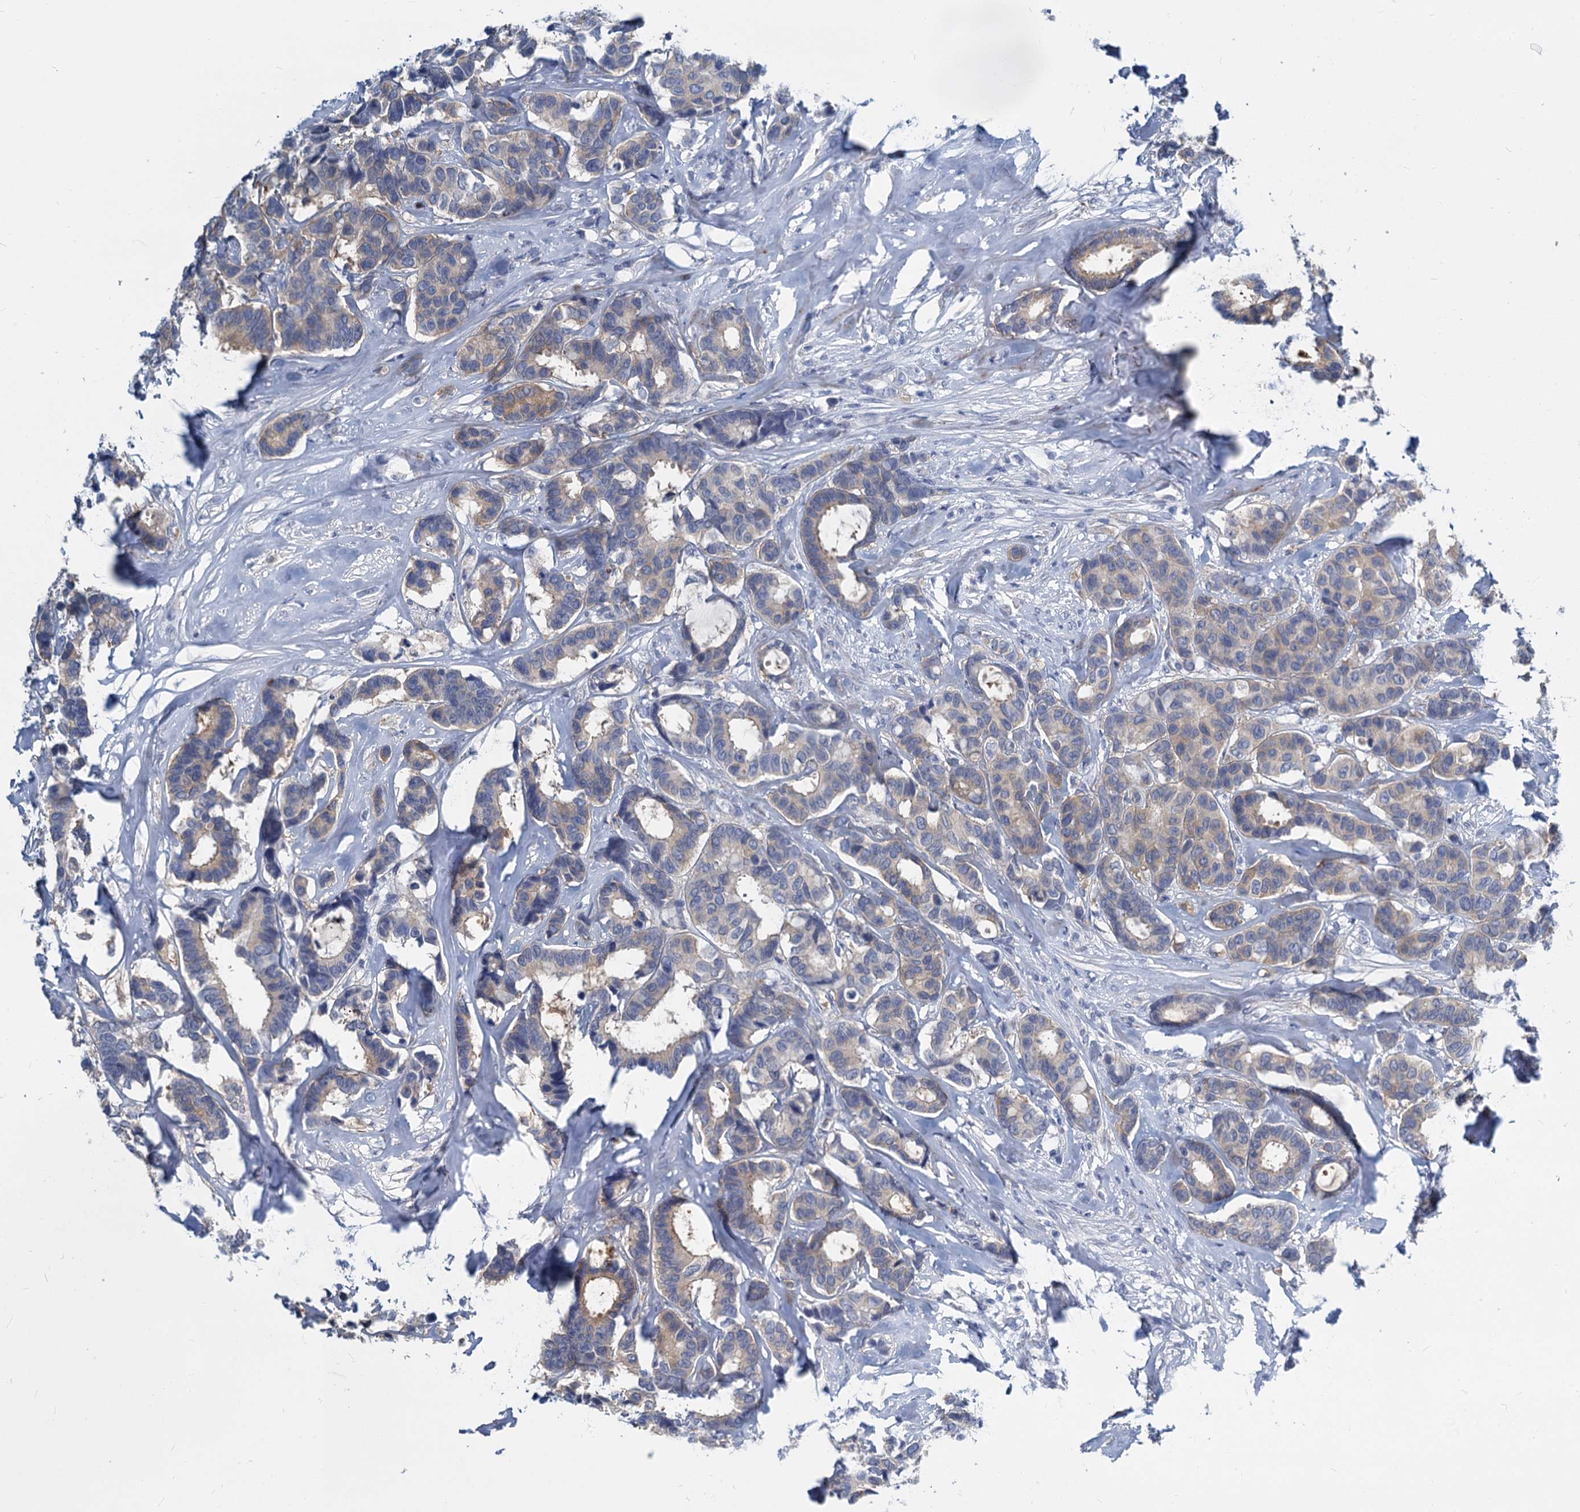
{"staining": {"intensity": "weak", "quantity": "25%-75%", "location": "cytoplasmic/membranous"}, "tissue": "breast cancer", "cell_type": "Tumor cells", "image_type": "cancer", "snomed": [{"axis": "morphology", "description": "Duct carcinoma"}, {"axis": "topography", "description": "Breast"}], "caption": "DAB immunohistochemical staining of human infiltrating ductal carcinoma (breast) demonstrates weak cytoplasmic/membranous protein positivity in approximately 25%-75% of tumor cells.", "gene": "GSTM3", "patient": {"sex": "female", "age": 87}}